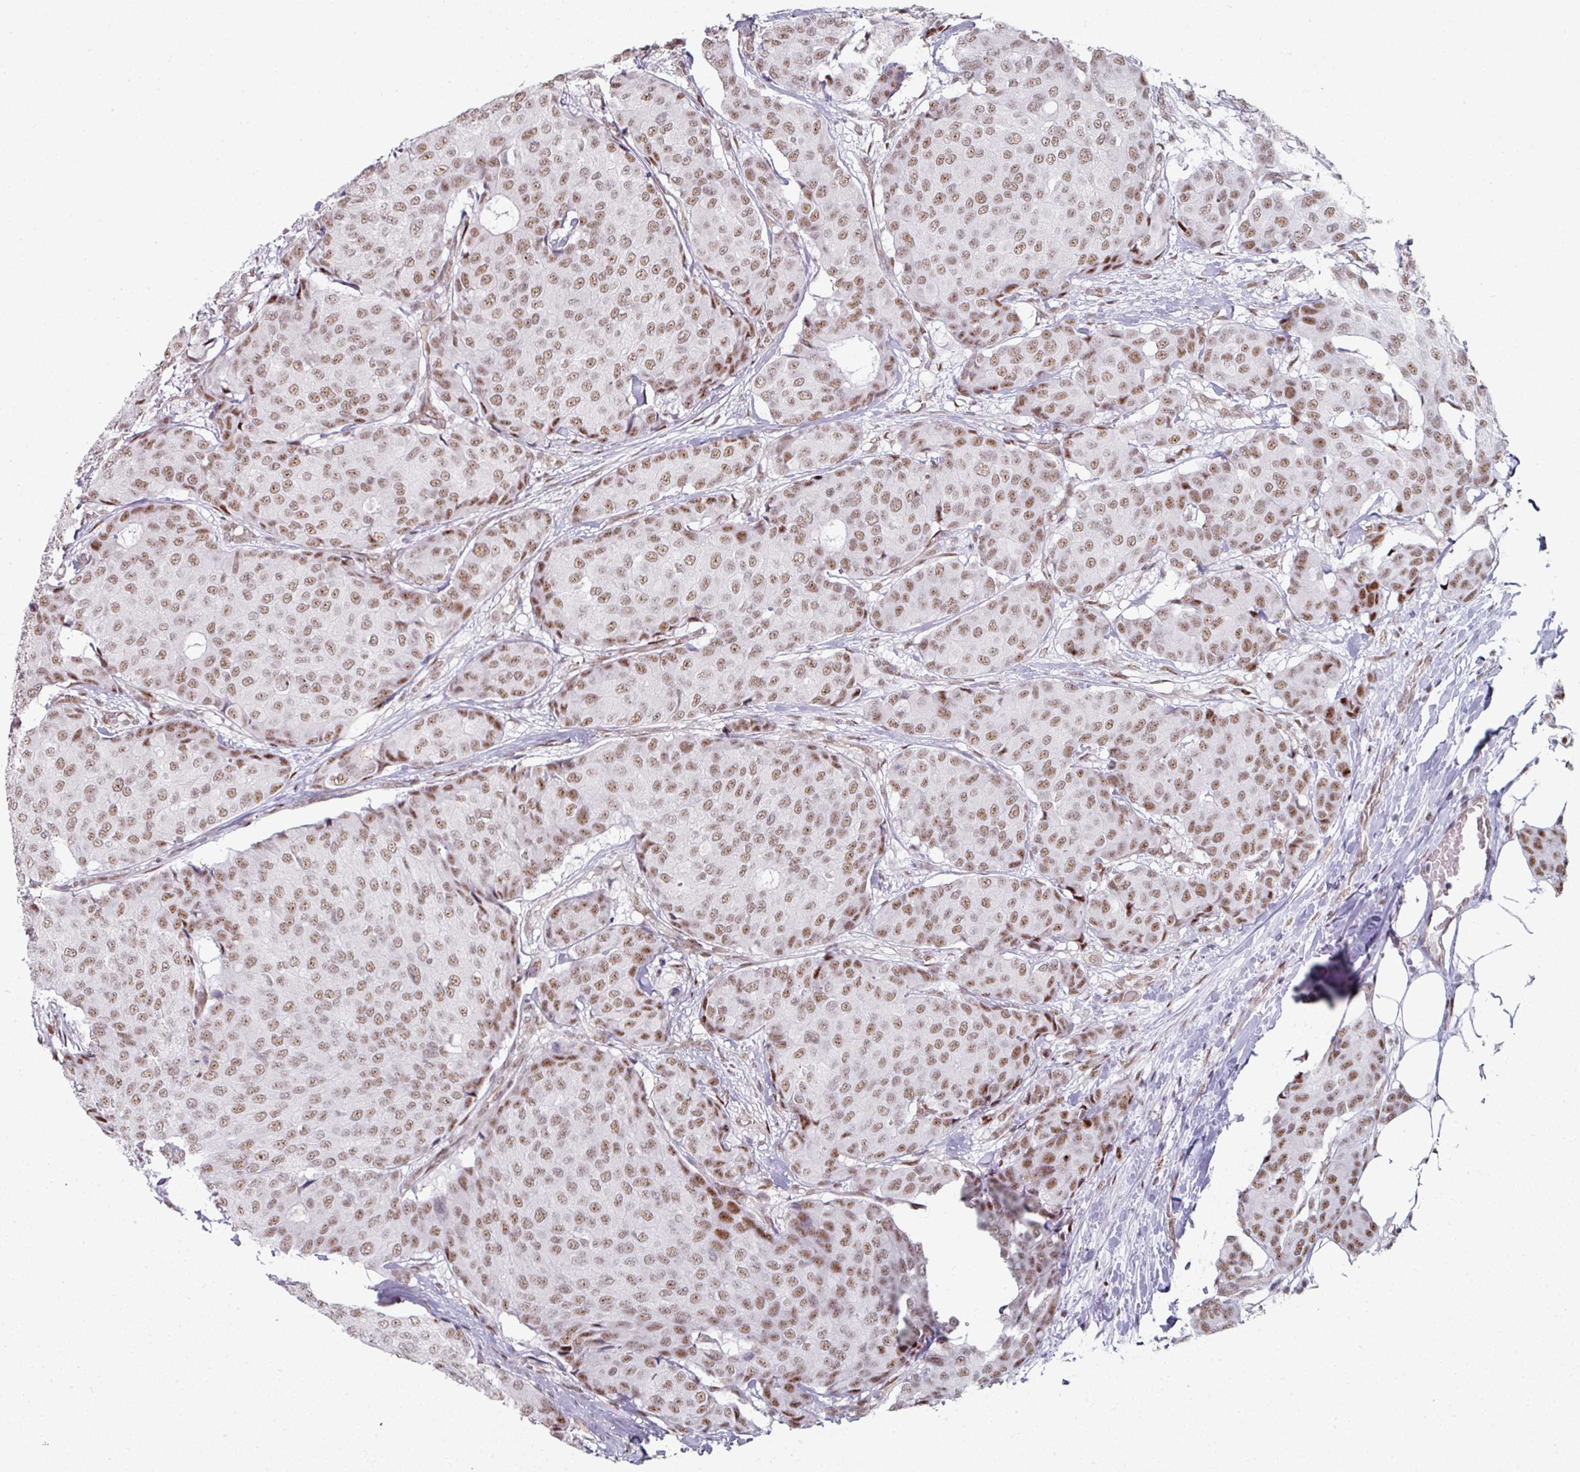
{"staining": {"intensity": "moderate", "quantity": ">75%", "location": "nuclear"}, "tissue": "breast cancer", "cell_type": "Tumor cells", "image_type": "cancer", "snomed": [{"axis": "morphology", "description": "Duct carcinoma"}, {"axis": "topography", "description": "Breast"}], "caption": "Breast cancer tissue exhibits moderate nuclear expression in about >75% of tumor cells, visualized by immunohistochemistry. Using DAB (brown) and hematoxylin (blue) stains, captured at high magnification using brightfield microscopy.", "gene": "SF3B5", "patient": {"sex": "female", "age": 75}}